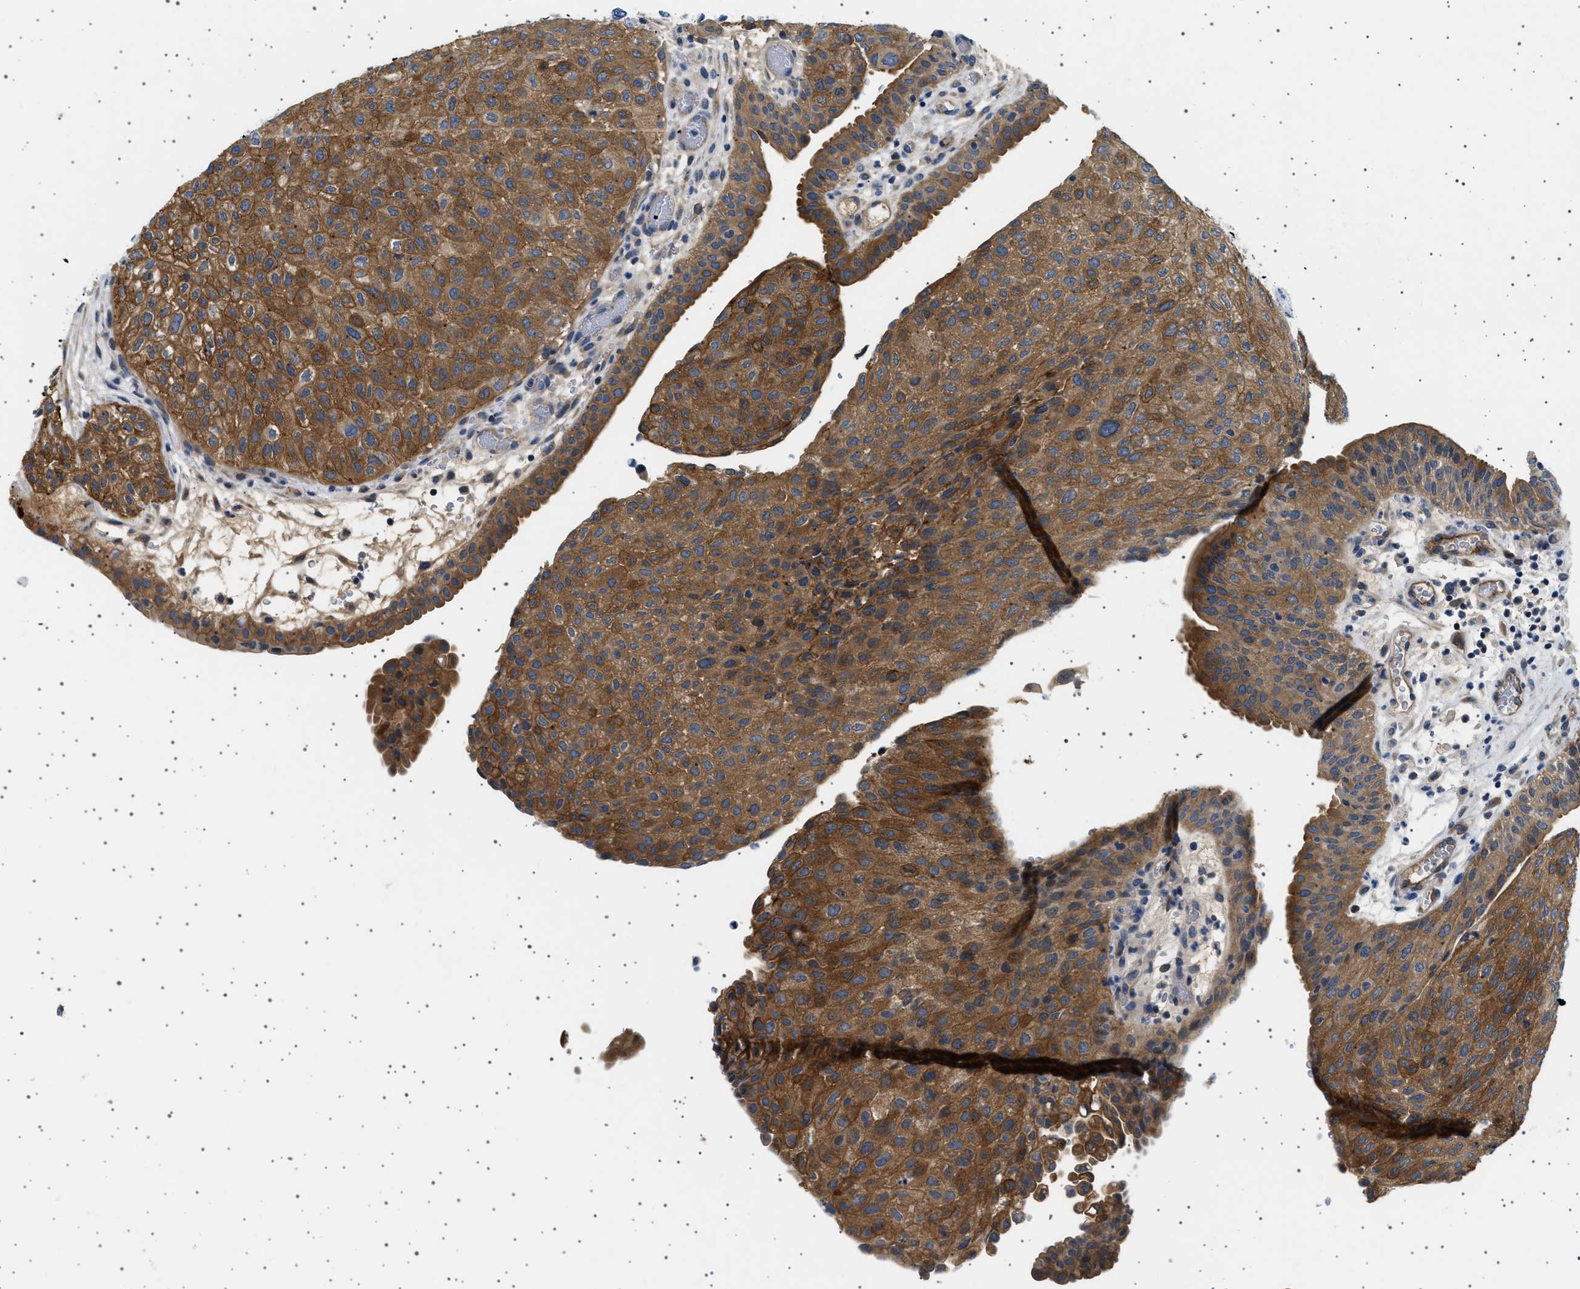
{"staining": {"intensity": "strong", "quantity": ">75%", "location": "cytoplasmic/membranous"}, "tissue": "urothelial cancer", "cell_type": "Tumor cells", "image_type": "cancer", "snomed": [{"axis": "morphology", "description": "Urothelial carcinoma, Low grade"}, {"axis": "morphology", "description": "Urothelial carcinoma, High grade"}, {"axis": "topography", "description": "Urinary bladder"}], "caption": "The immunohistochemical stain labels strong cytoplasmic/membranous positivity in tumor cells of low-grade urothelial carcinoma tissue. (DAB IHC, brown staining for protein, blue staining for nuclei).", "gene": "PLPP6", "patient": {"sex": "male", "age": 35}}